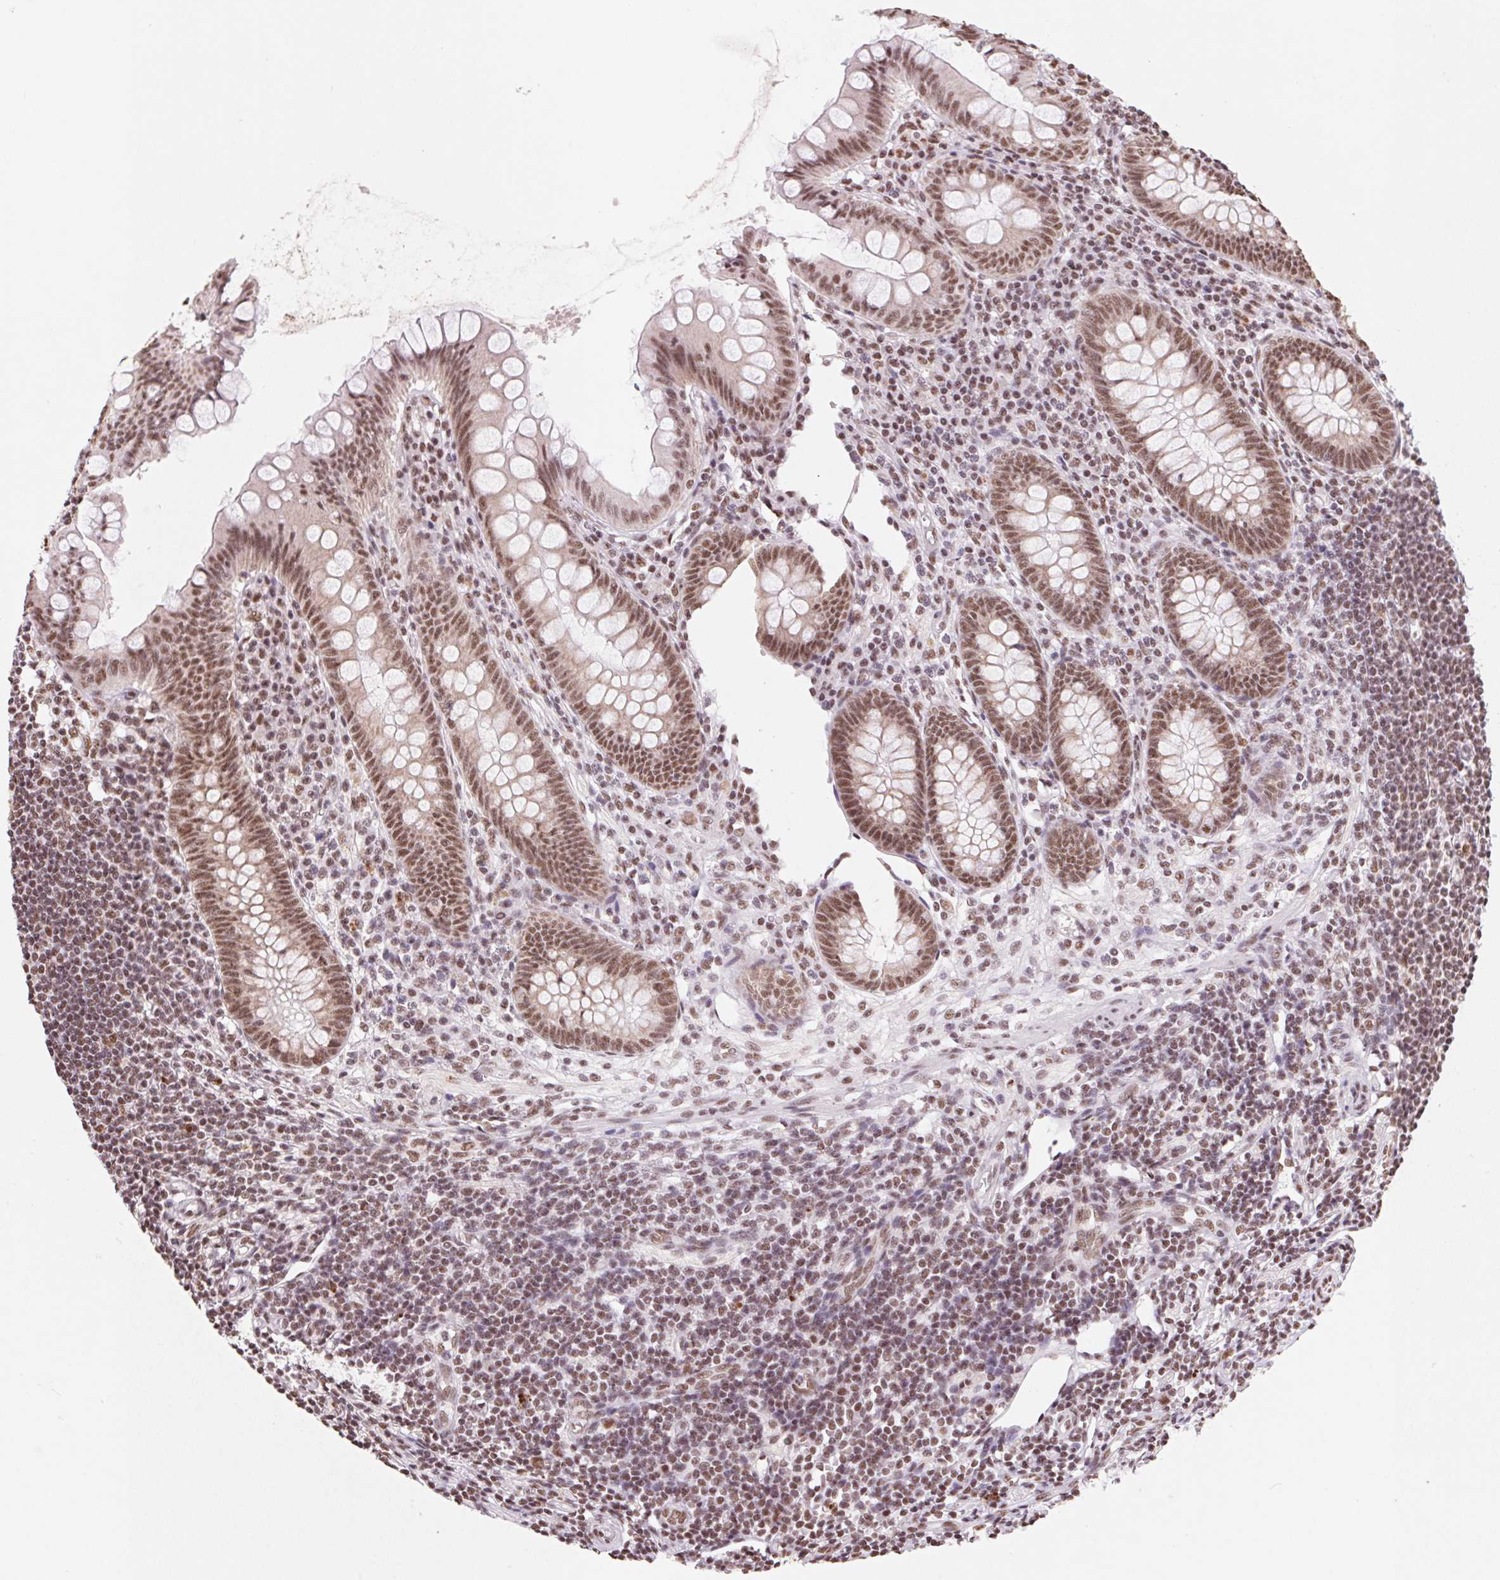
{"staining": {"intensity": "moderate", "quantity": ">75%", "location": "nuclear"}, "tissue": "appendix", "cell_type": "Glandular cells", "image_type": "normal", "snomed": [{"axis": "morphology", "description": "Normal tissue, NOS"}, {"axis": "topography", "description": "Appendix"}], "caption": "DAB immunohistochemical staining of benign appendix reveals moderate nuclear protein positivity in approximately >75% of glandular cells. (Brightfield microscopy of DAB IHC at high magnification).", "gene": "SNRPG", "patient": {"sex": "female", "age": 57}}